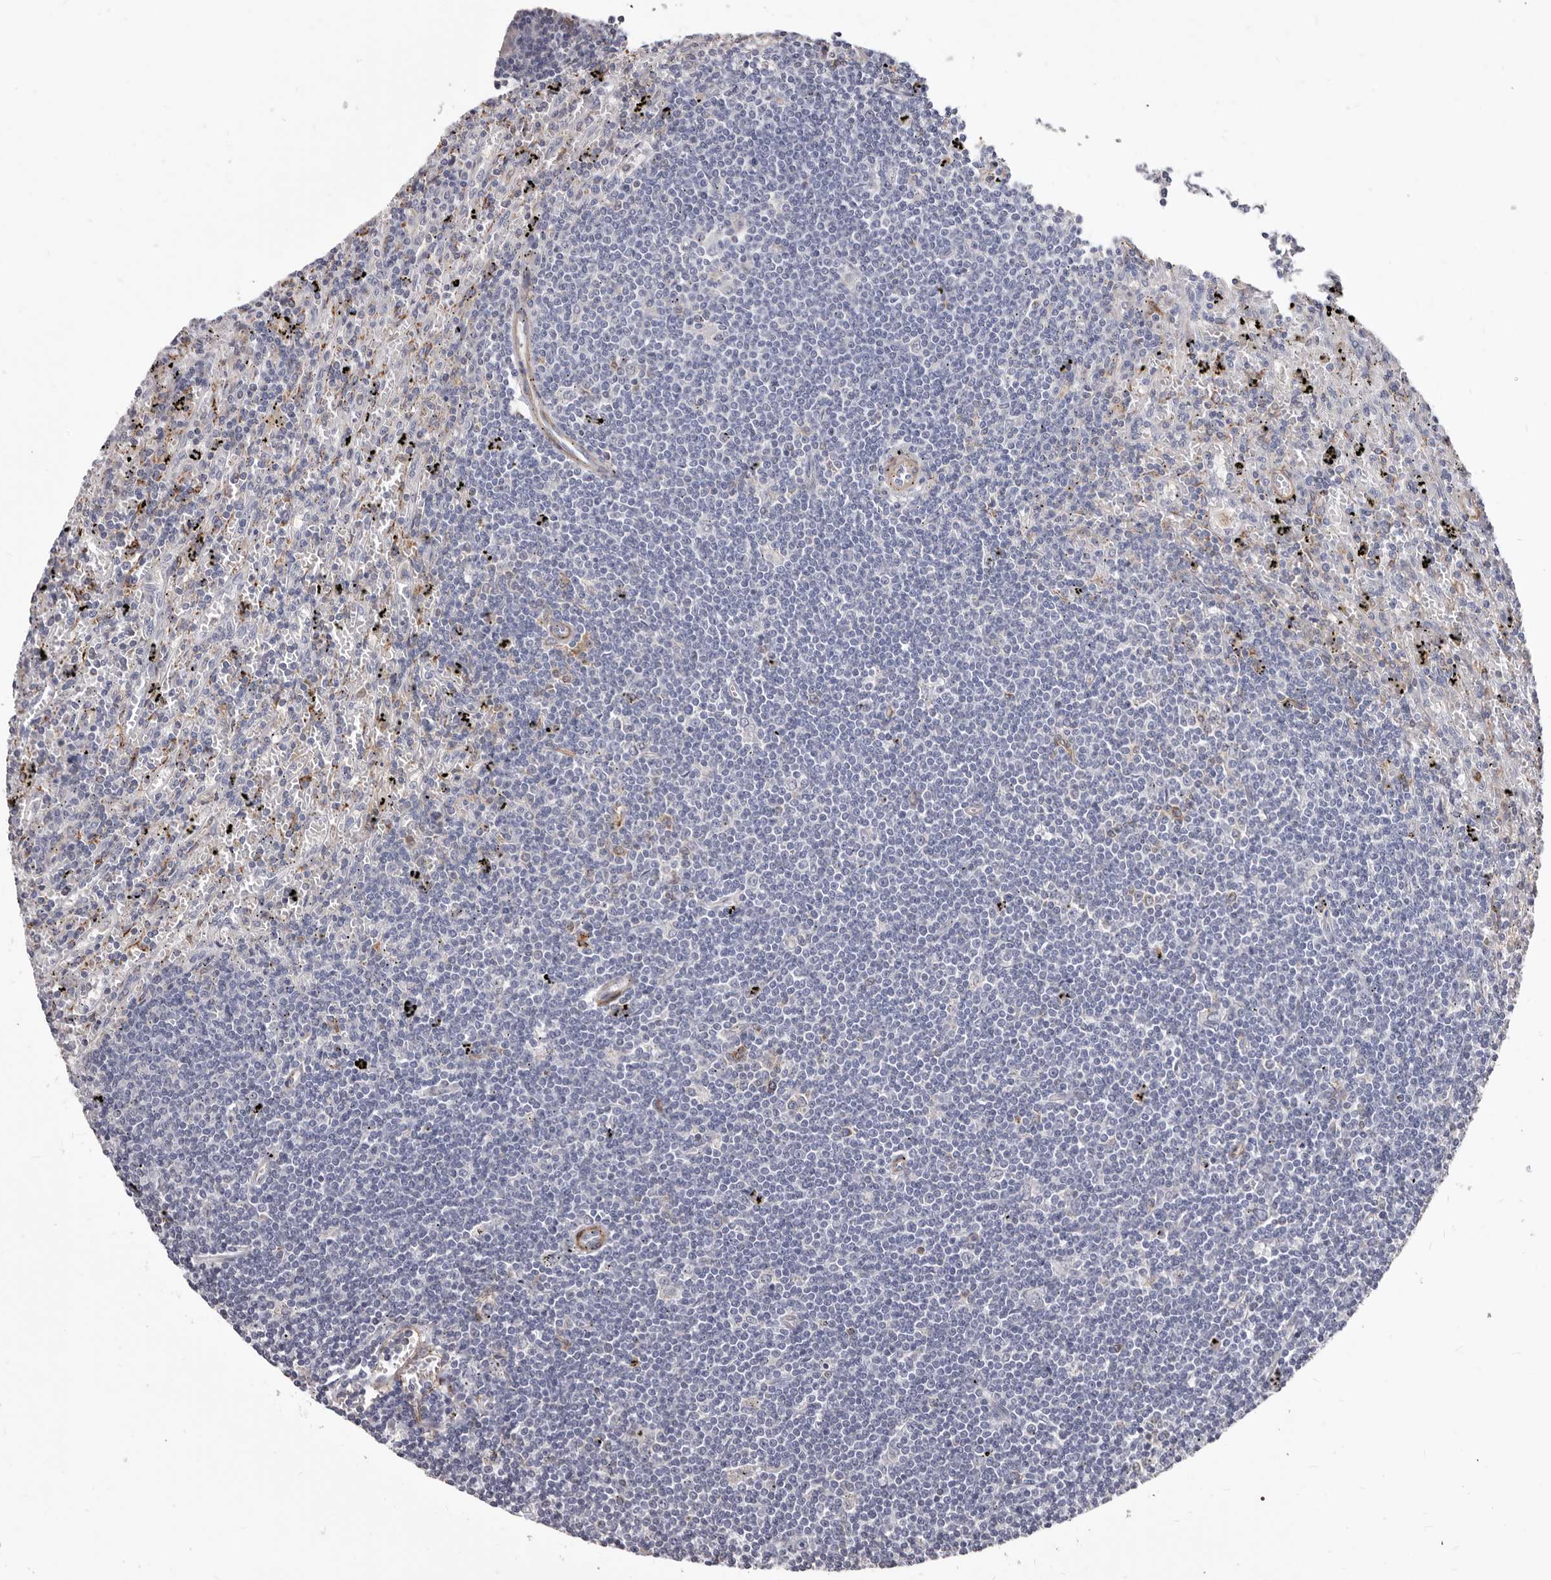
{"staining": {"intensity": "negative", "quantity": "none", "location": "none"}, "tissue": "lymphoma", "cell_type": "Tumor cells", "image_type": "cancer", "snomed": [{"axis": "morphology", "description": "Malignant lymphoma, non-Hodgkin's type, Low grade"}, {"axis": "topography", "description": "Spleen"}], "caption": "This is an immunohistochemistry (IHC) photomicrograph of human low-grade malignant lymphoma, non-Hodgkin's type. There is no expression in tumor cells.", "gene": "NIBAN1", "patient": {"sex": "male", "age": 76}}